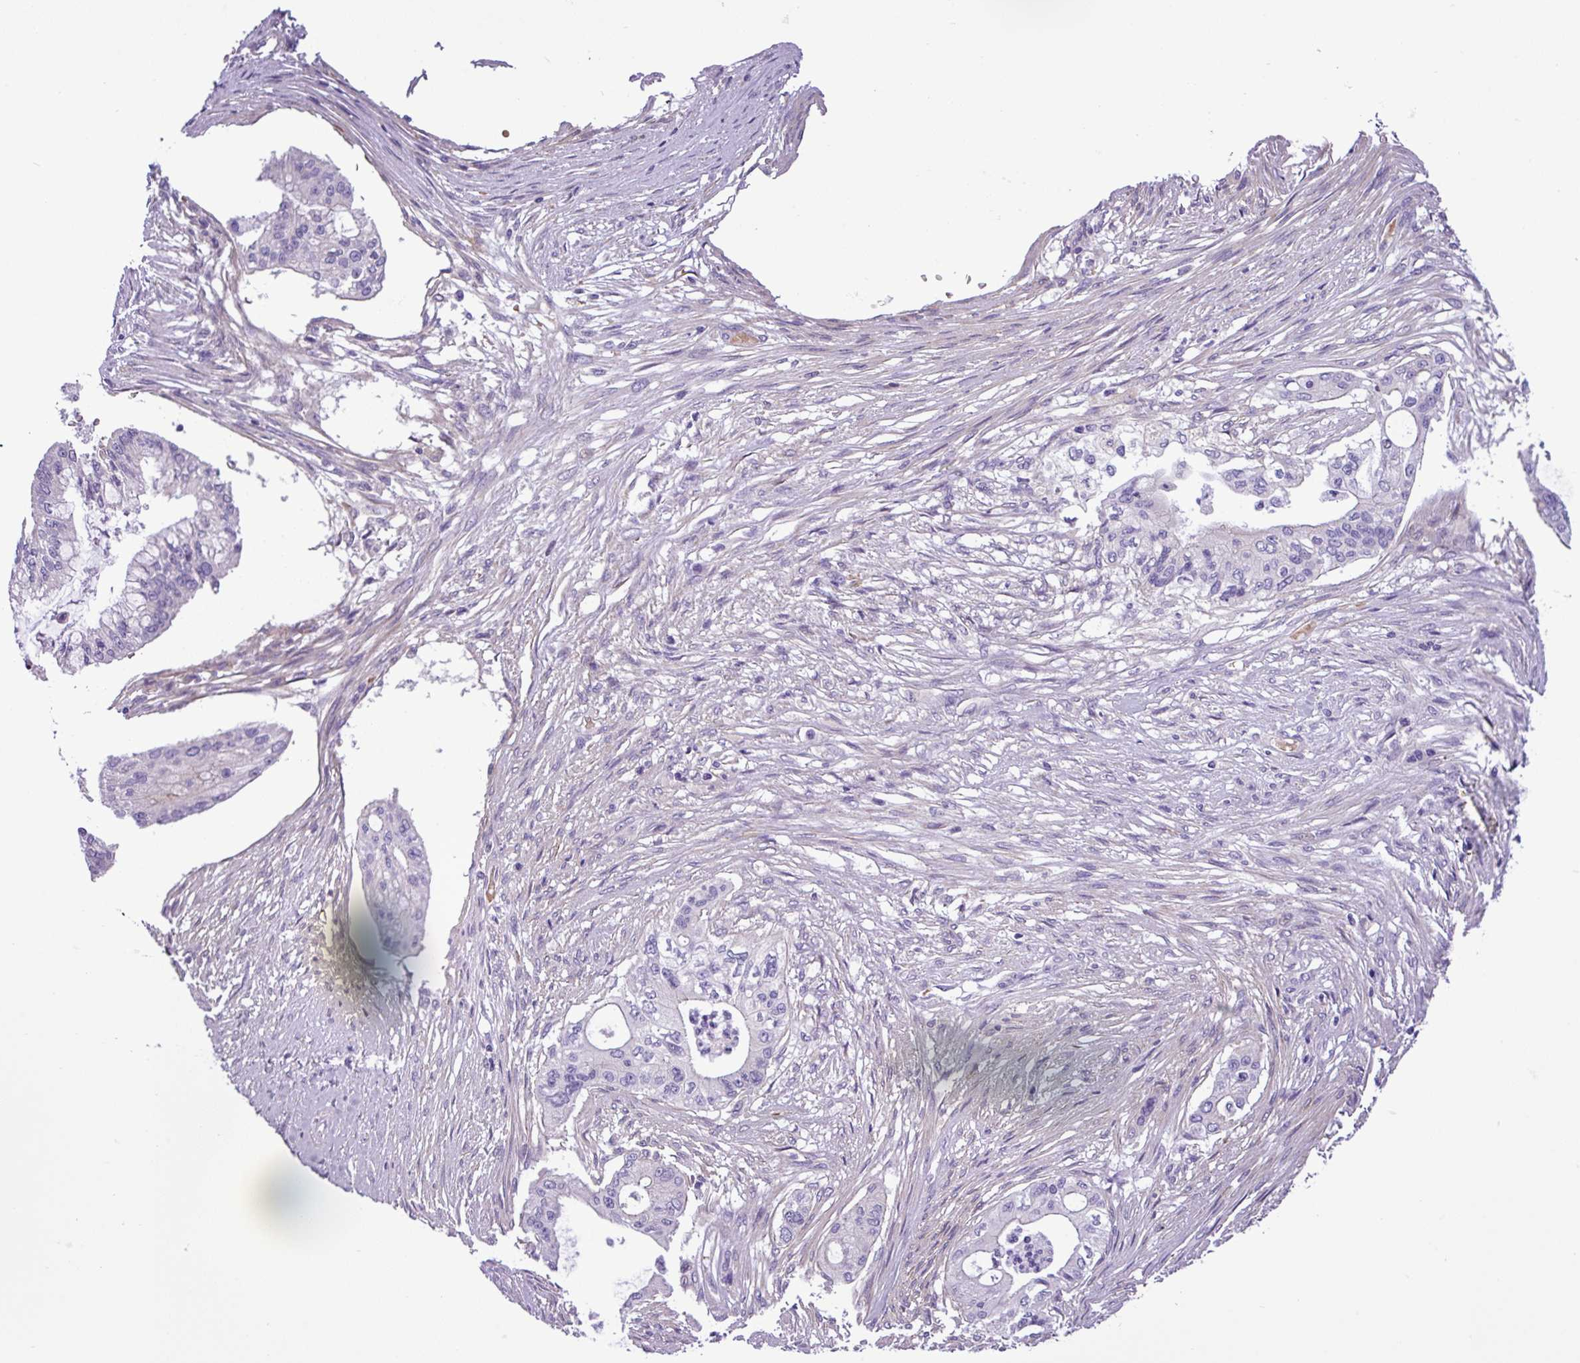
{"staining": {"intensity": "negative", "quantity": "none", "location": "none"}, "tissue": "pancreatic cancer", "cell_type": "Tumor cells", "image_type": "cancer", "snomed": [{"axis": "morphology", "description": "Adenocarcinoma, NOS"}, {"axis": "topography", "description": "Pancreas"}], "caption": "This is a image of immunohistochemistry staining of pancreatic adenocarcinoma, which shows no staining in tumor cells.", "gene": "C11orf91", "patient": {"sex": "male", "age": 46}}